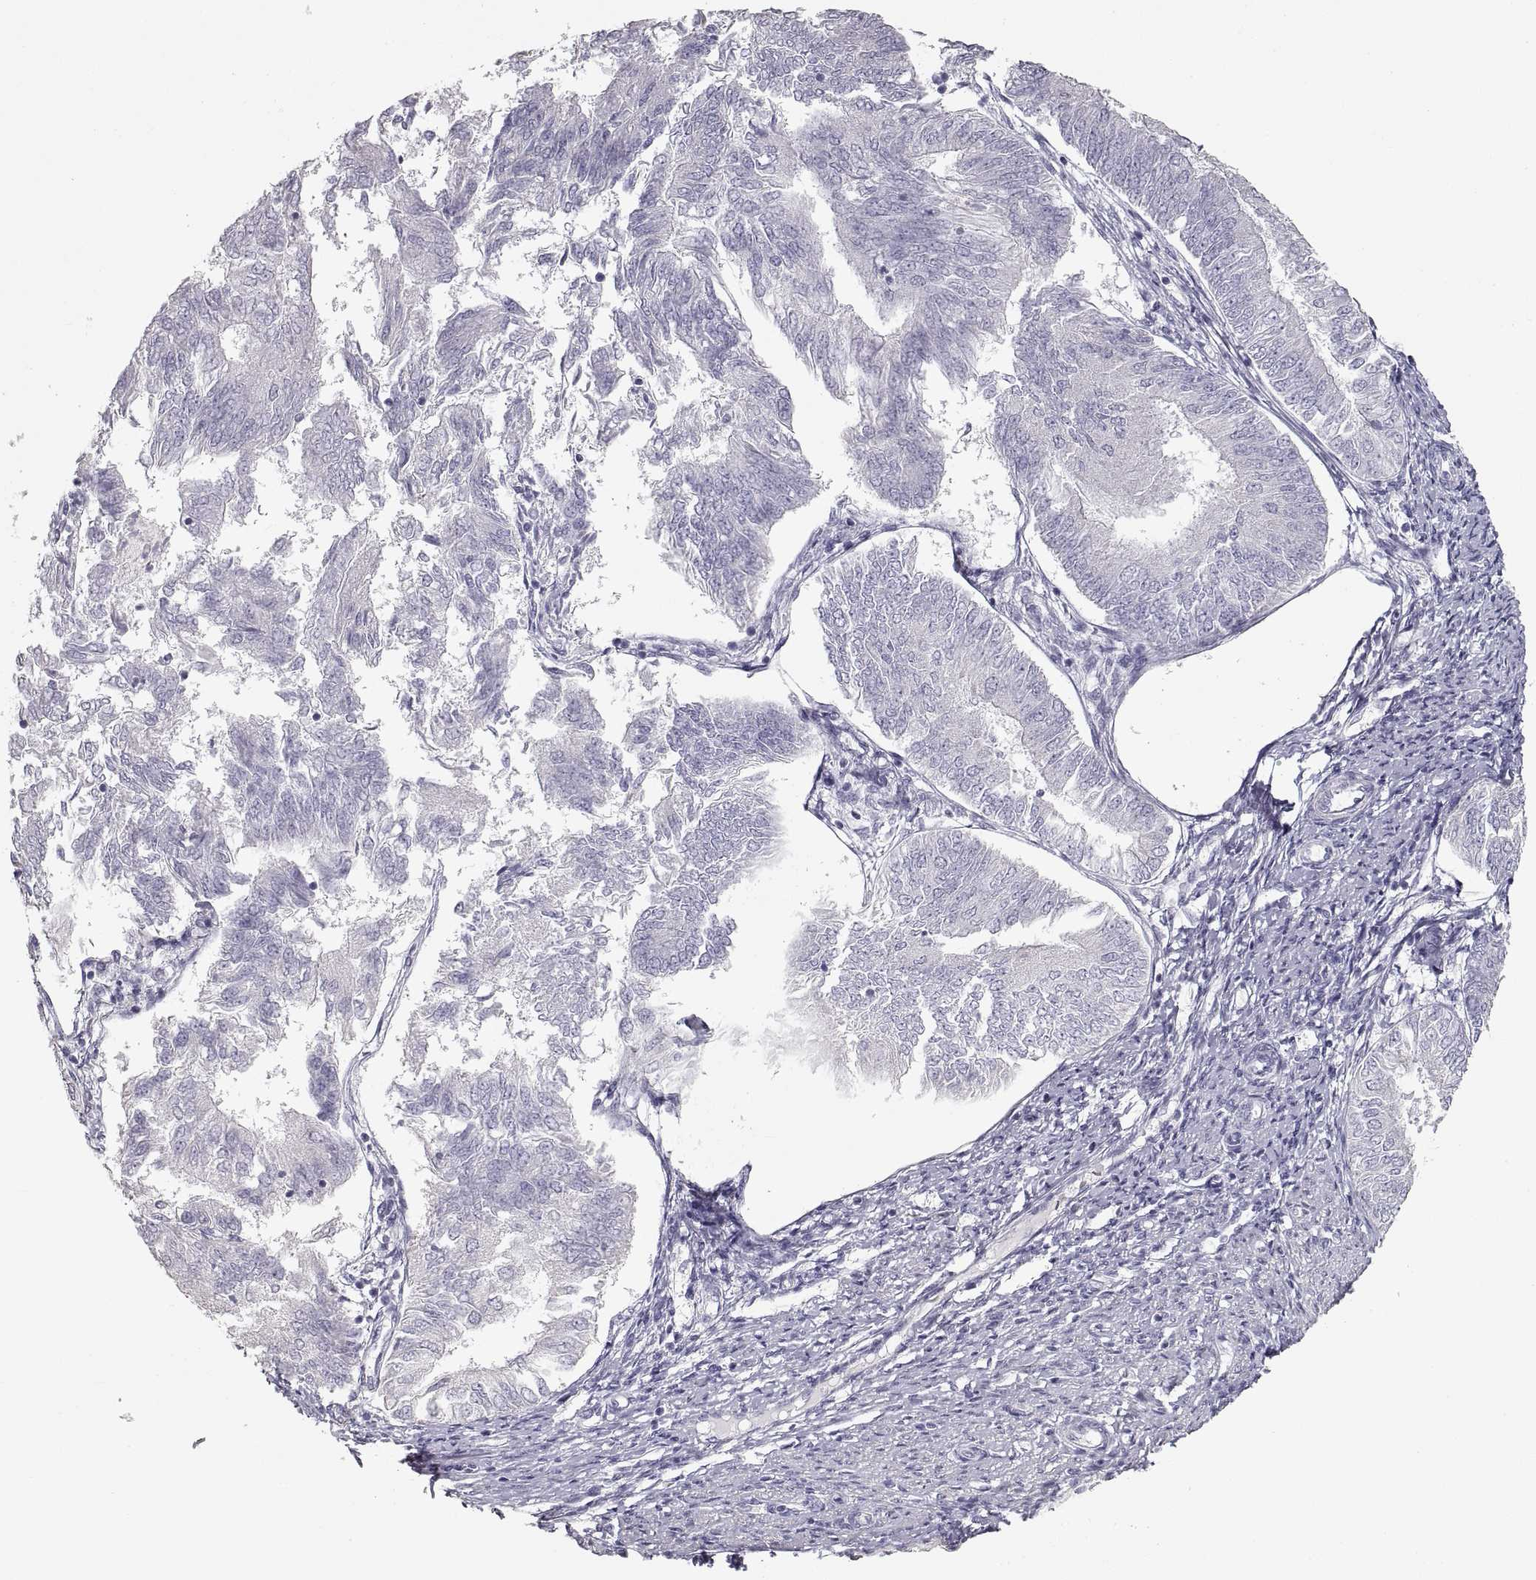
{"staining": {"intensity": "negative", "quantity": "none", "location": "none"}, "tissue": "endometrial cancer", "cell_type": "Tumor cells", "image_type": "cancer", "snomed": [{"axis": "morphology", "description": "Adenocarcinoma, NOS"}, {"axis": "topography", "description": "Endometrium"}], "caption": "This is a micrograph of IHC staining of adenocarcinoma (endometrial), which shows no expression in tumor cells.", "gene": "ZP3", "patient": {"sex": "female", "age": 58}}